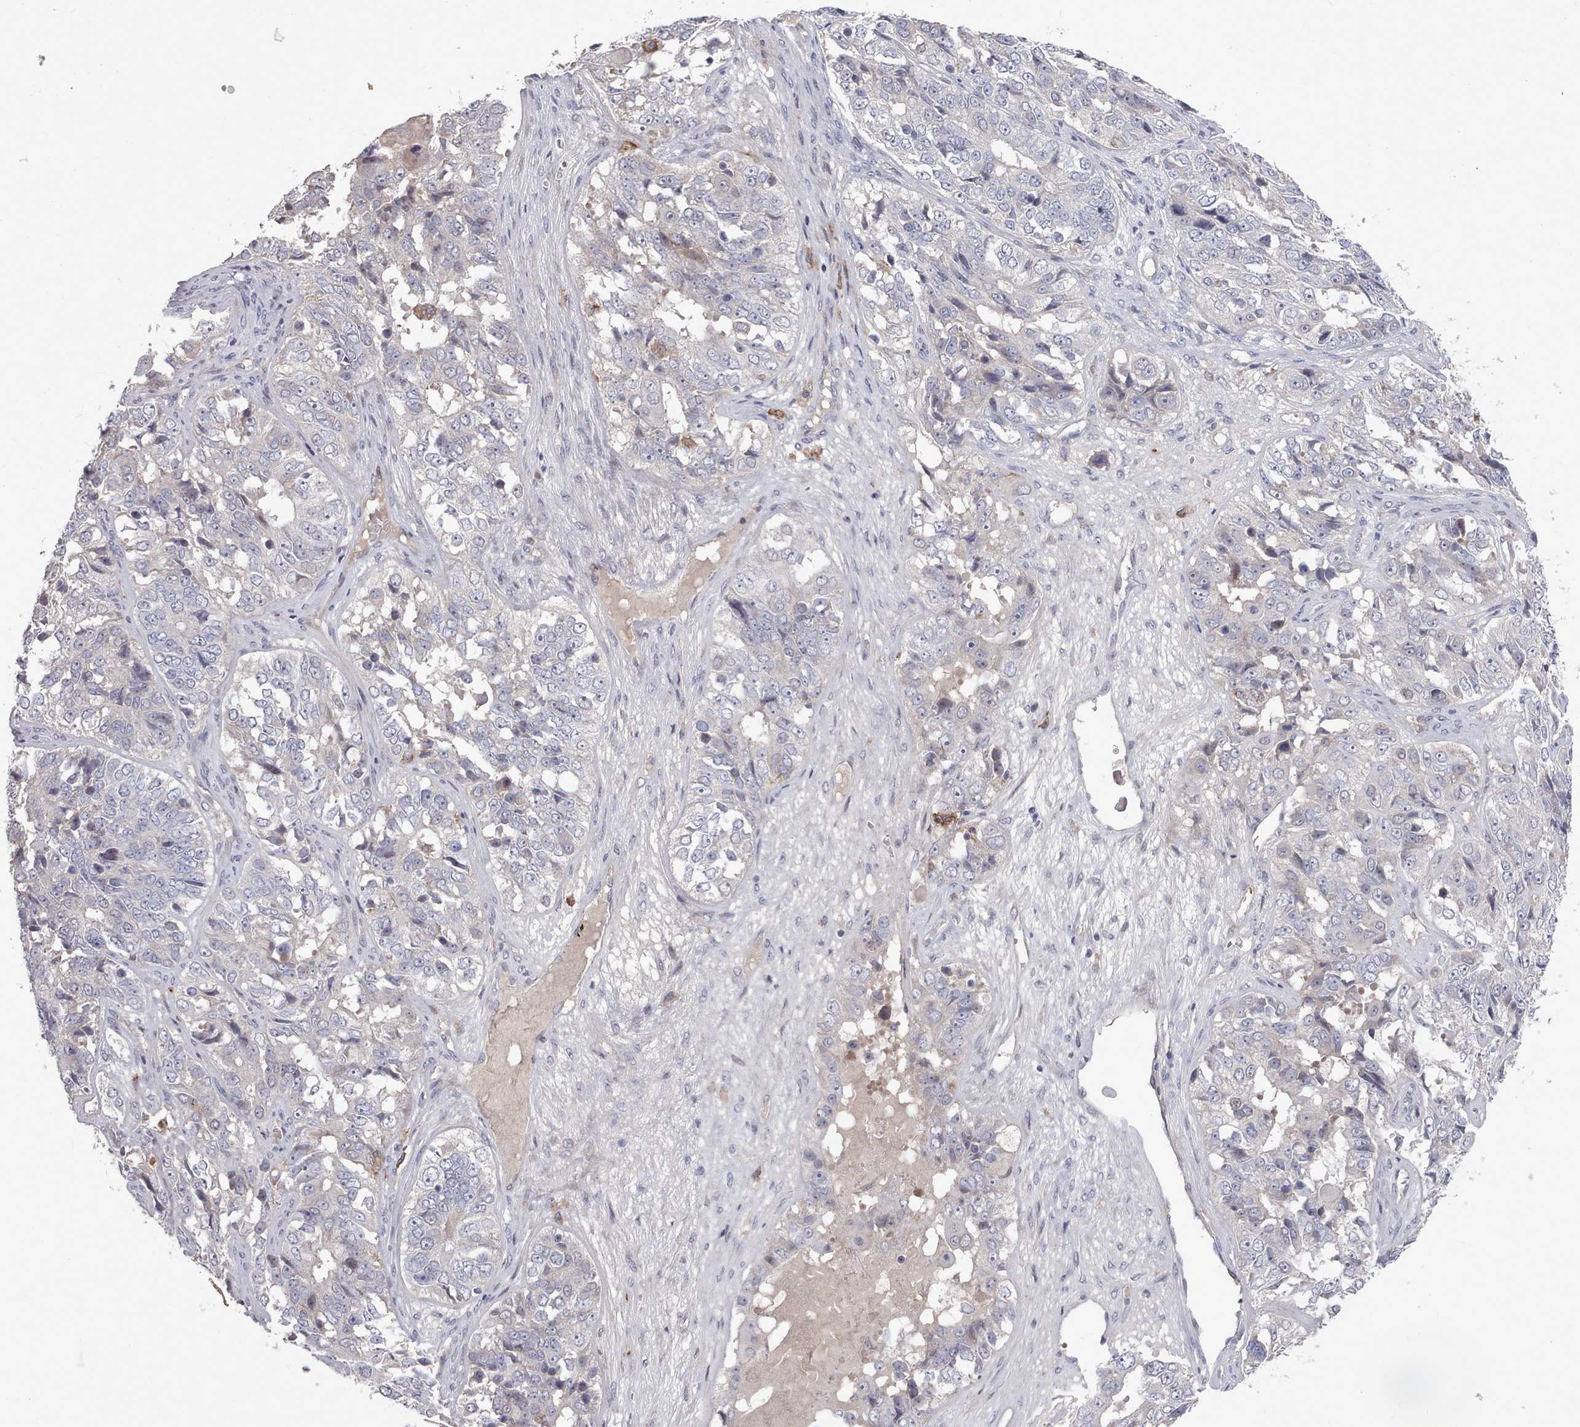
{"staining": {"intensity": "negative", "quantity": "none", "location": "none"}, "tissue": "ovarian cancer", "cell_type": "Tumor cells", "image_type": "cancer", "snomed": [{"axis": "morphology", "description": "Carcinoma, endometroid"}, {"axis": "topography", "description": "Ovary"}], "caption": "Tumor cells show no significant expression in ovarian cancer (endometroid carcinoma).", "gene": "COL8A2", "patient": {"sex": "female", "age": 51}}